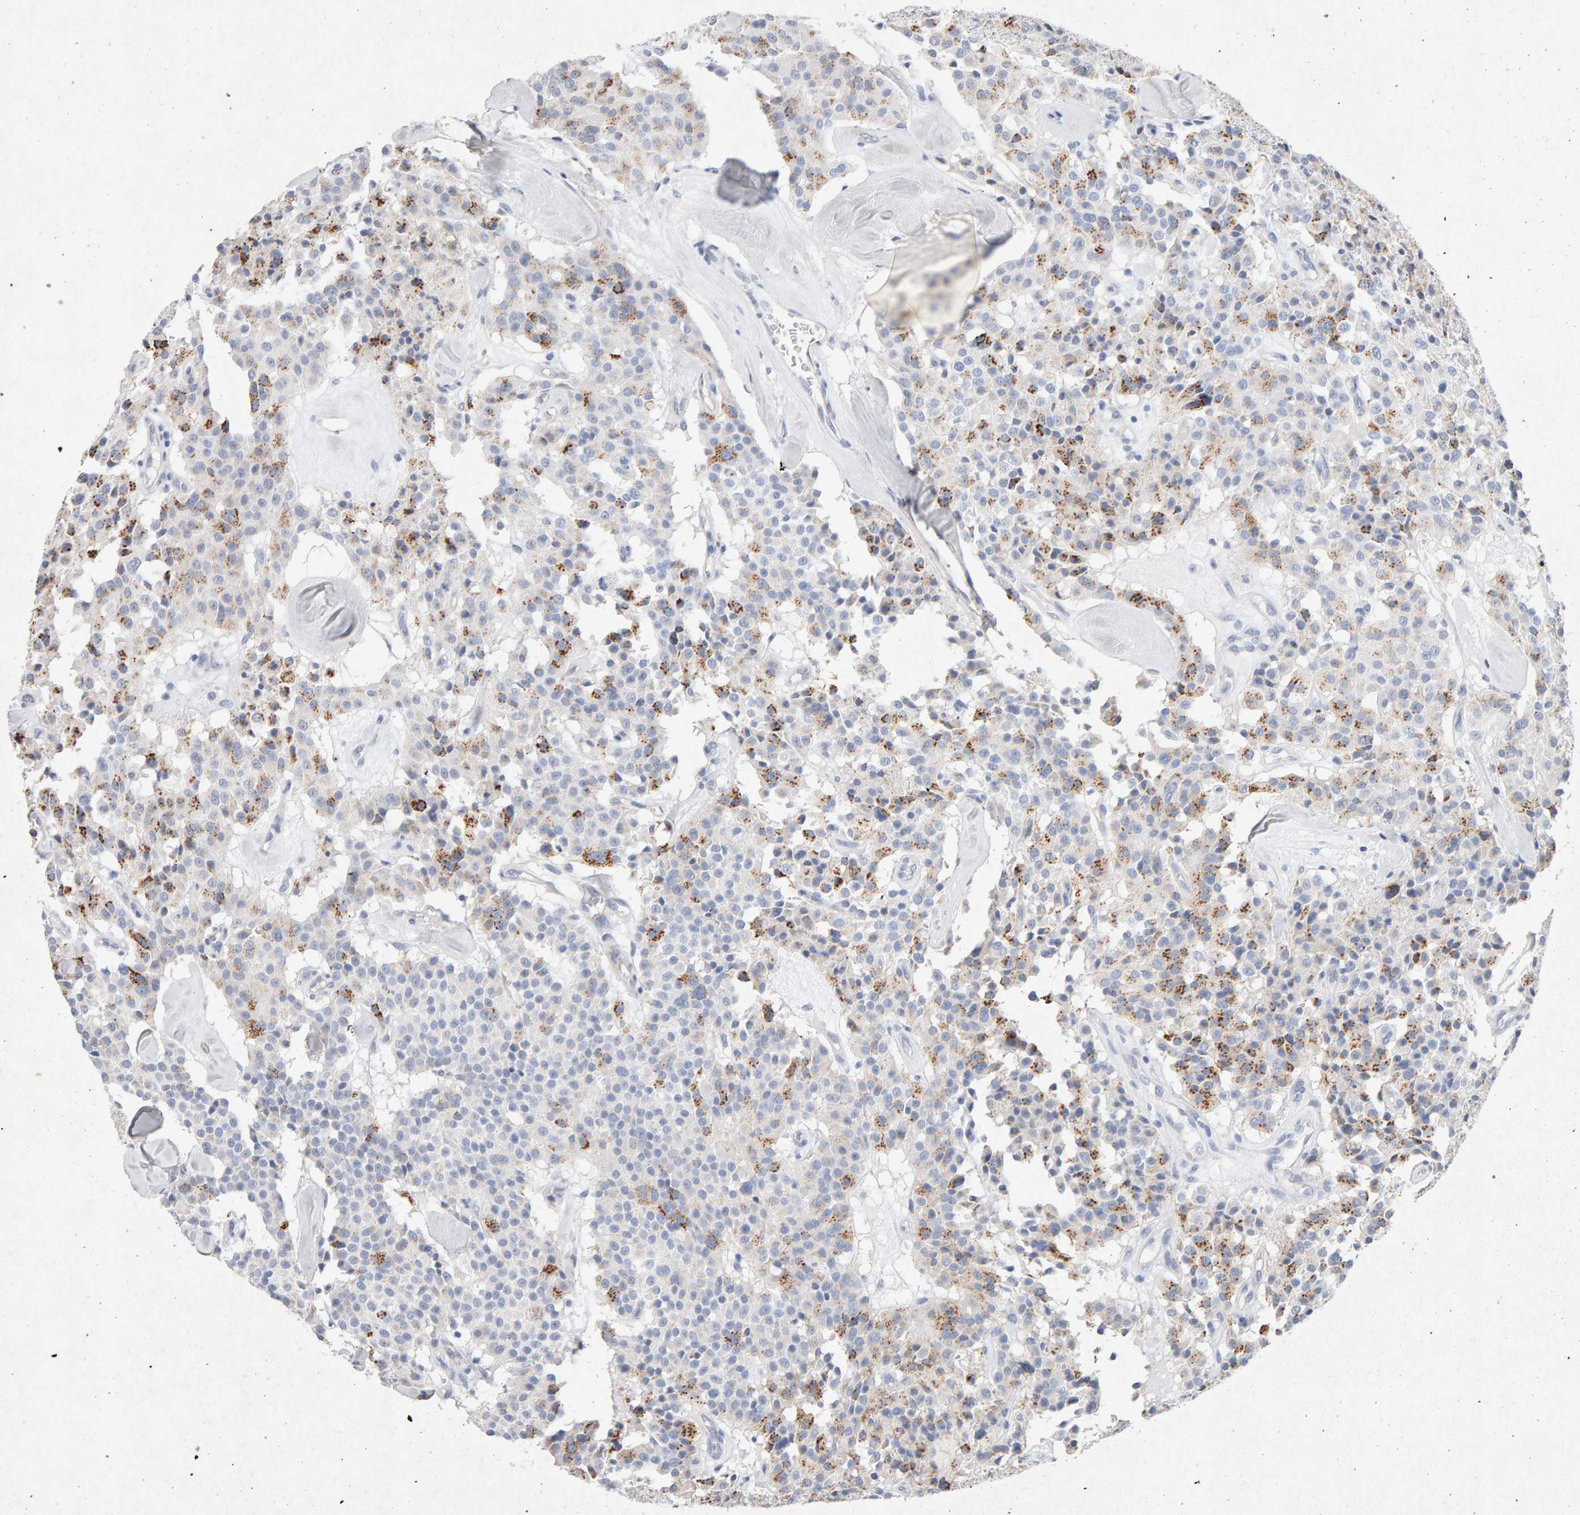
{"staining": {"intensity": "moderate", "quantity": "25%-75%", "location": "cytoplasmic/membranous"}, "tissue": "carcinoid", "cell_type": "Tumor cells", "image_type": "cancer", "snomed": [{"axis": "morphology", "description": "Carcinoid, malignant, NOS"}, {"axis": "topography", "description": "Lung"}], "caption": "Protein analysis of carcinoid tissue demonstrates moderate cytoplasmic/membranous expression in about 25%-75% of tumor cells.", "gene": "PTPRM", "patient": {"sex": "male", "age": 30}}